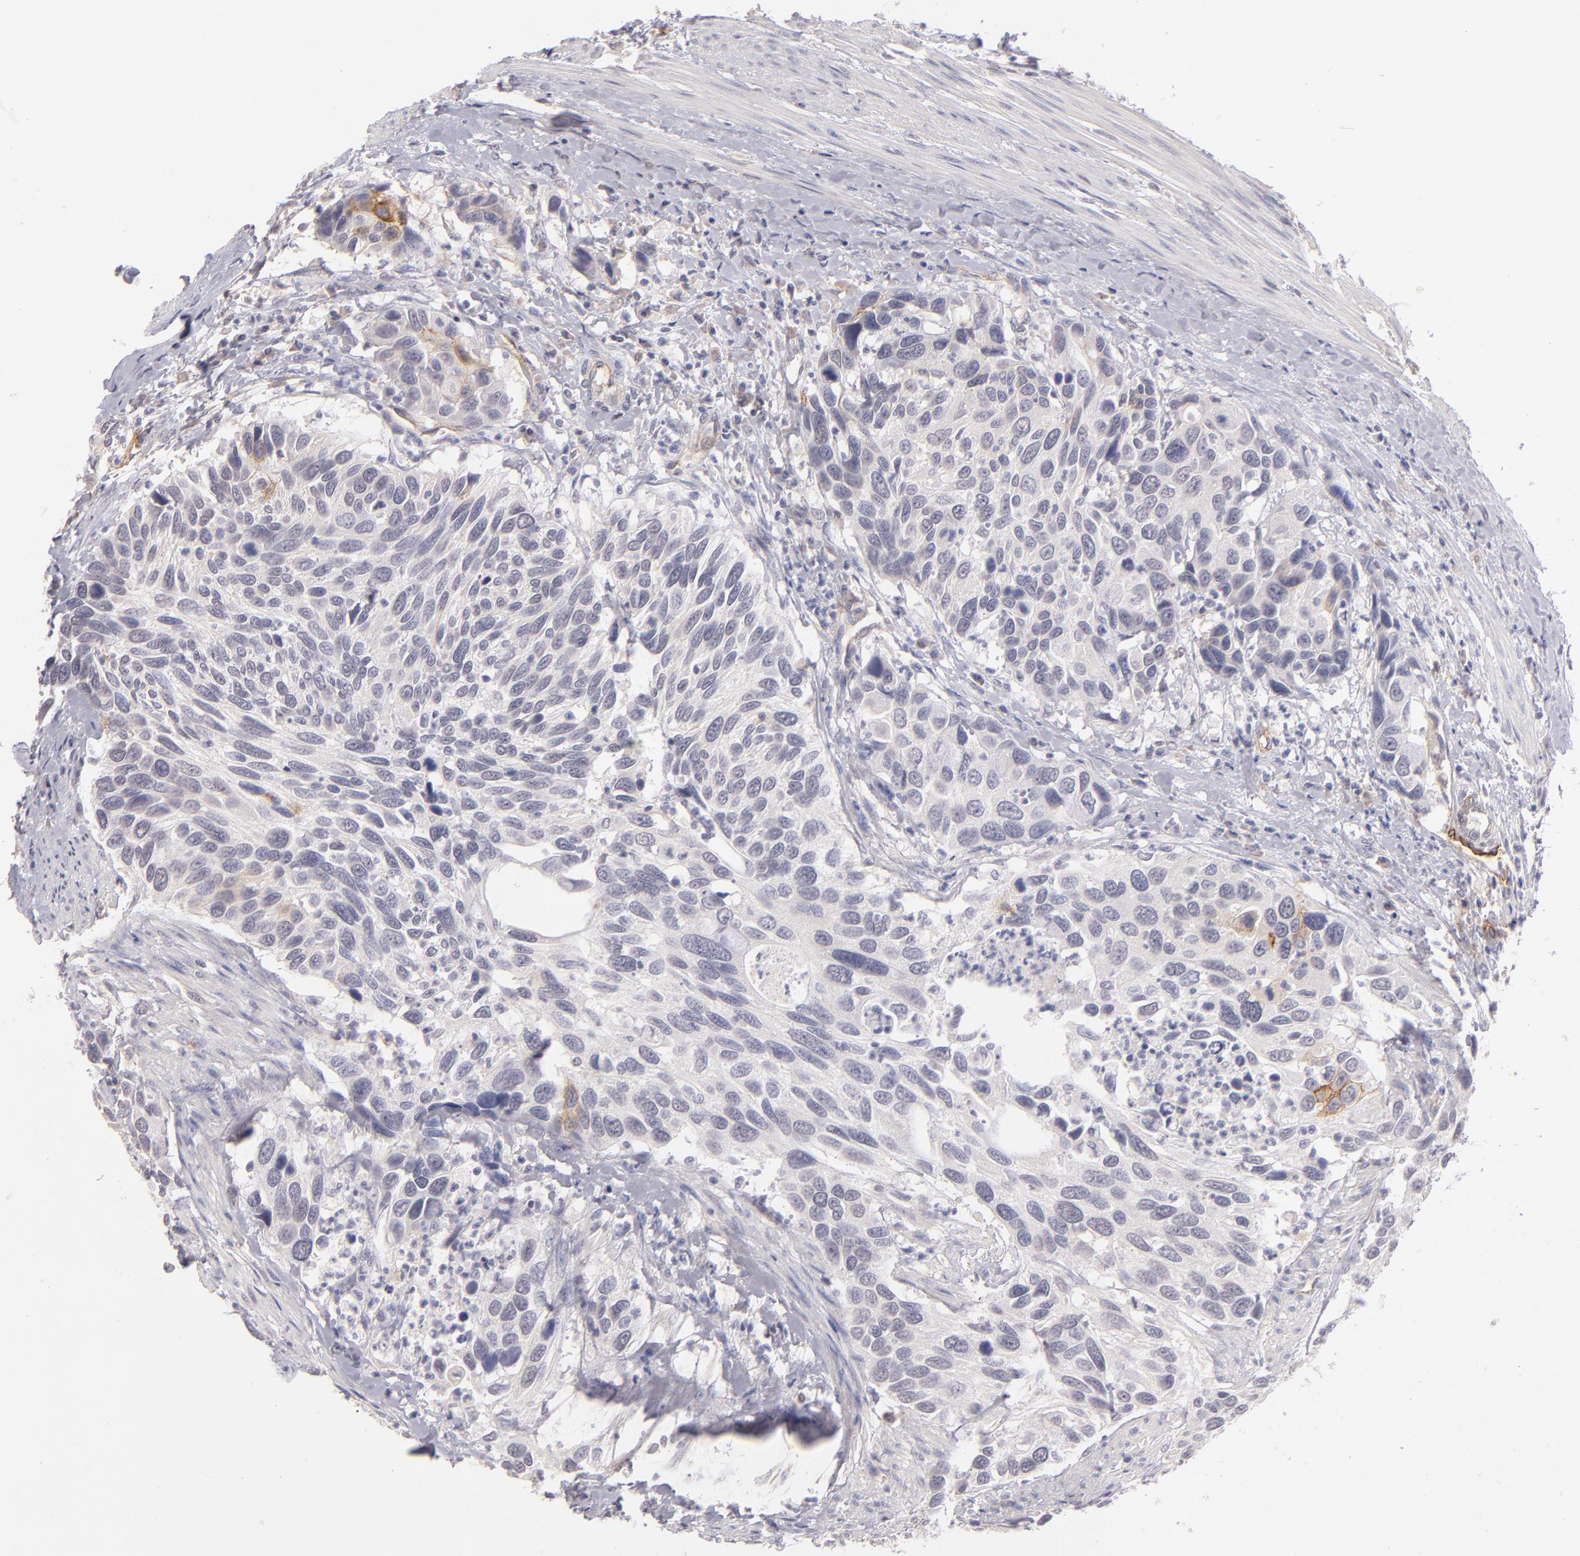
{"staining": {"intensity": "negative", "quantity": "none", "location": "none"}, "tissue": "urothelial cancer", "cell_type": "Tumor cells", "image_type": "cancer", "snomed": [{"axis": "morphology", "description": "Urothelial carcinoma, High grade"}, {"axis": "topography", "description": "Urinary bladder"}], "caption": "Tumor cells show no significant protein positivity in high-grade urothelial carcinoma. Nuclei are stained in blue.", "gene": "THBD", "patient": {"sex": "male", "age": 66}}